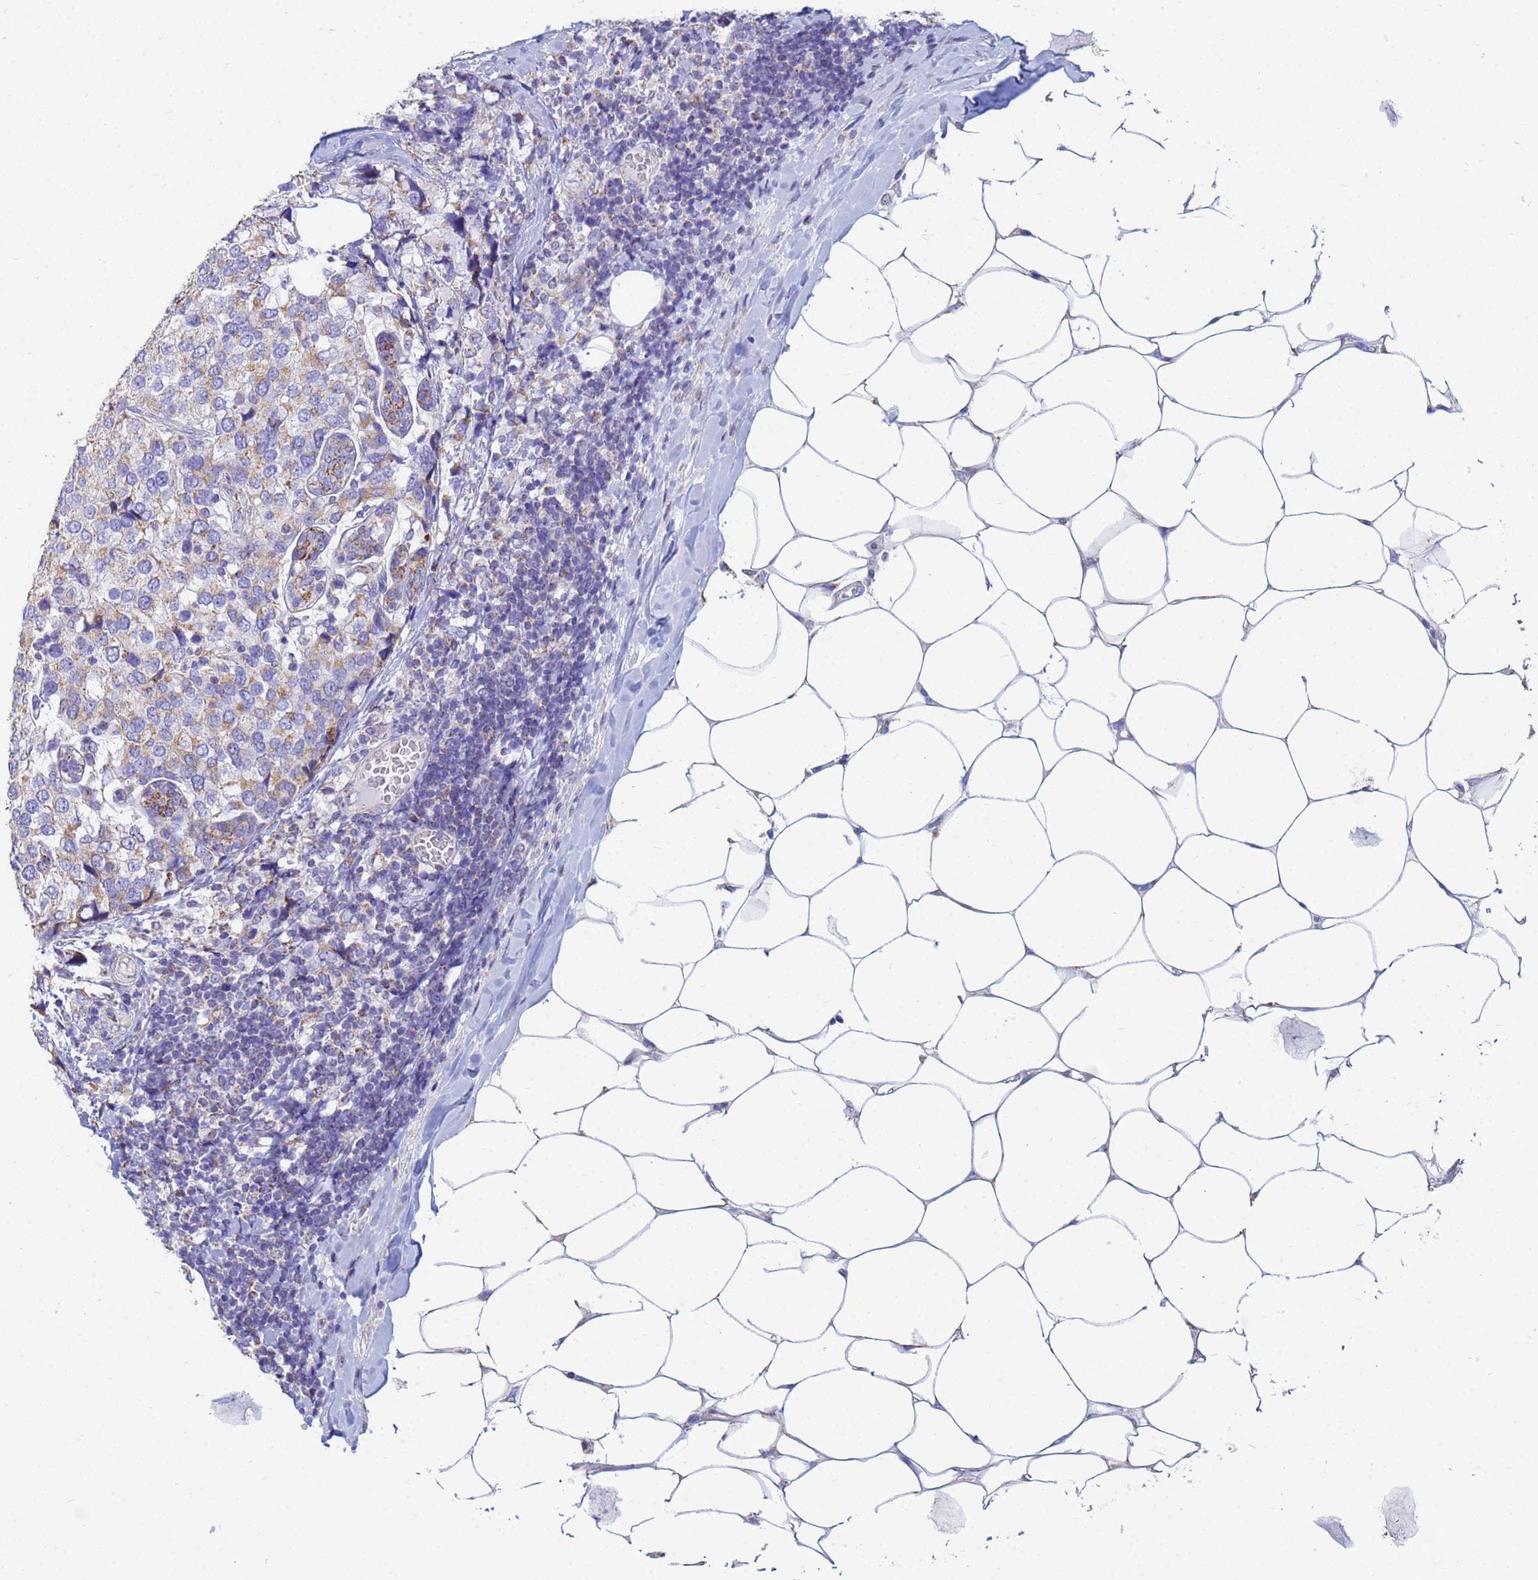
{"staining": {"intensity": "moderate", "quantity": ">75%", "location": "cytoplasmic/membranous"}, "tissue": "breast cancer", "cell_type": "Tumor cells", "image_type": "cancer", "snomed": [{"axis": "morphology", "description": "Lobular carcinoma"}, {"axis": "topography", "description": "Breast"}], "caption": "Protein analysis of breast lobular carcinoma tissue shows moderate cytoplasmic/membranous expression in approximately >75% of tumor cells. The protein of interest is stained brown, and the nuclei are stained in blue (DAB (3,3'-diaminobenzidine) IHC with brightfield microscopy, high magnification).", "gene": "UQCRH", "patient": {"sex": "female", "age": 59}}